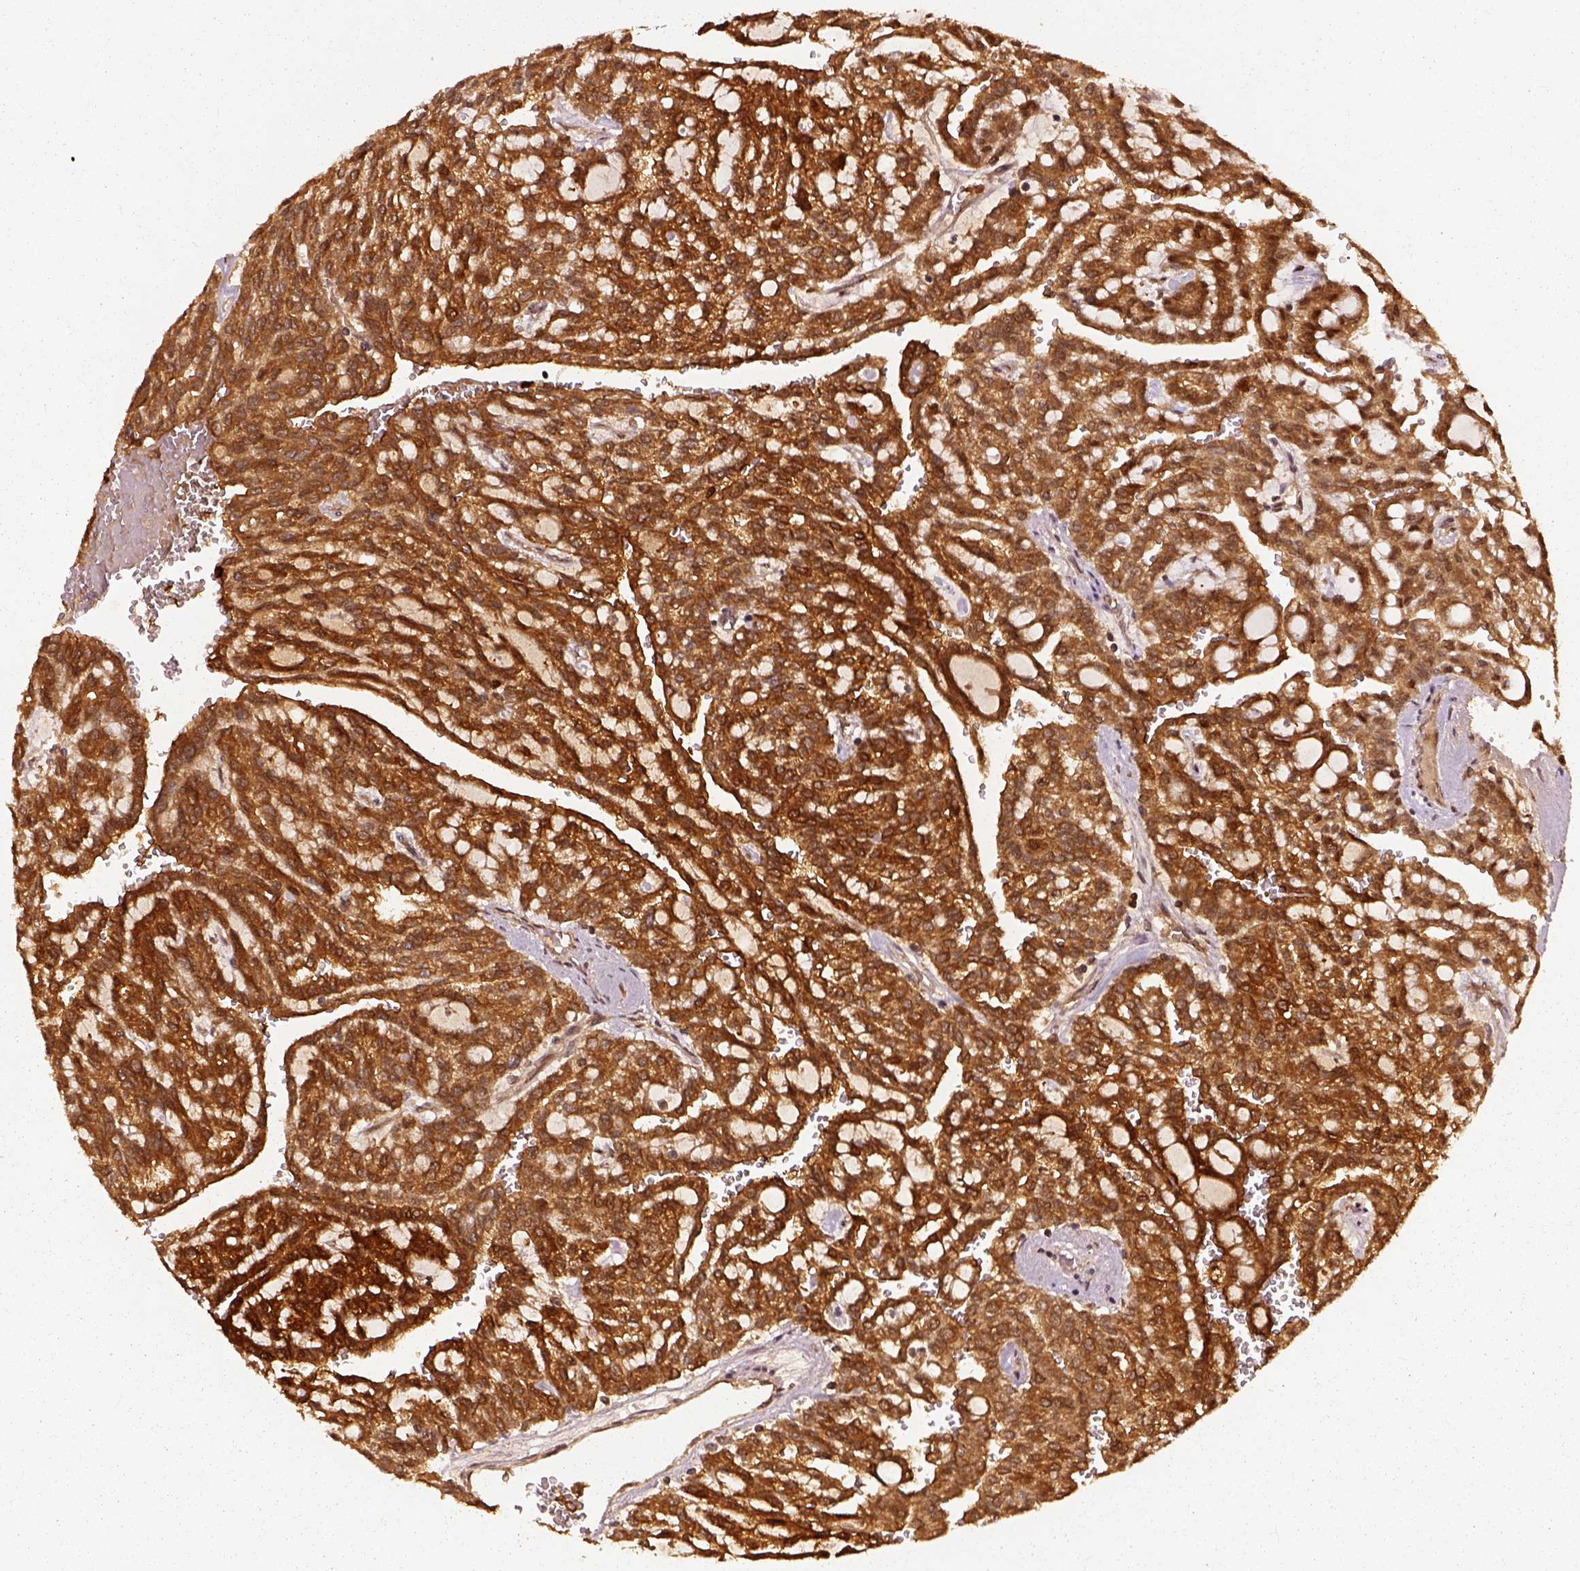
{"staining": {"intensity": "strong", "quantity": ">75%", "location": "cytoplasmic/membranous,nuclear"}, "tissue": "renal cancer", "cell_type": "Tumor cells", "image_type": "cancer", "snomed": [{"axis": "morphology", "description": "Adenocarcinoma, NOS"}, {"axis": "topography", "description": "Kidney"}], "caption": "Tumor cells demonstrate strong cytoplasmic/membranous and nuclear positivity in about >75% of cells in renal adenocarcinoma.", "gene": "GPI", "patient": {"sex": "male", "age": 63}}